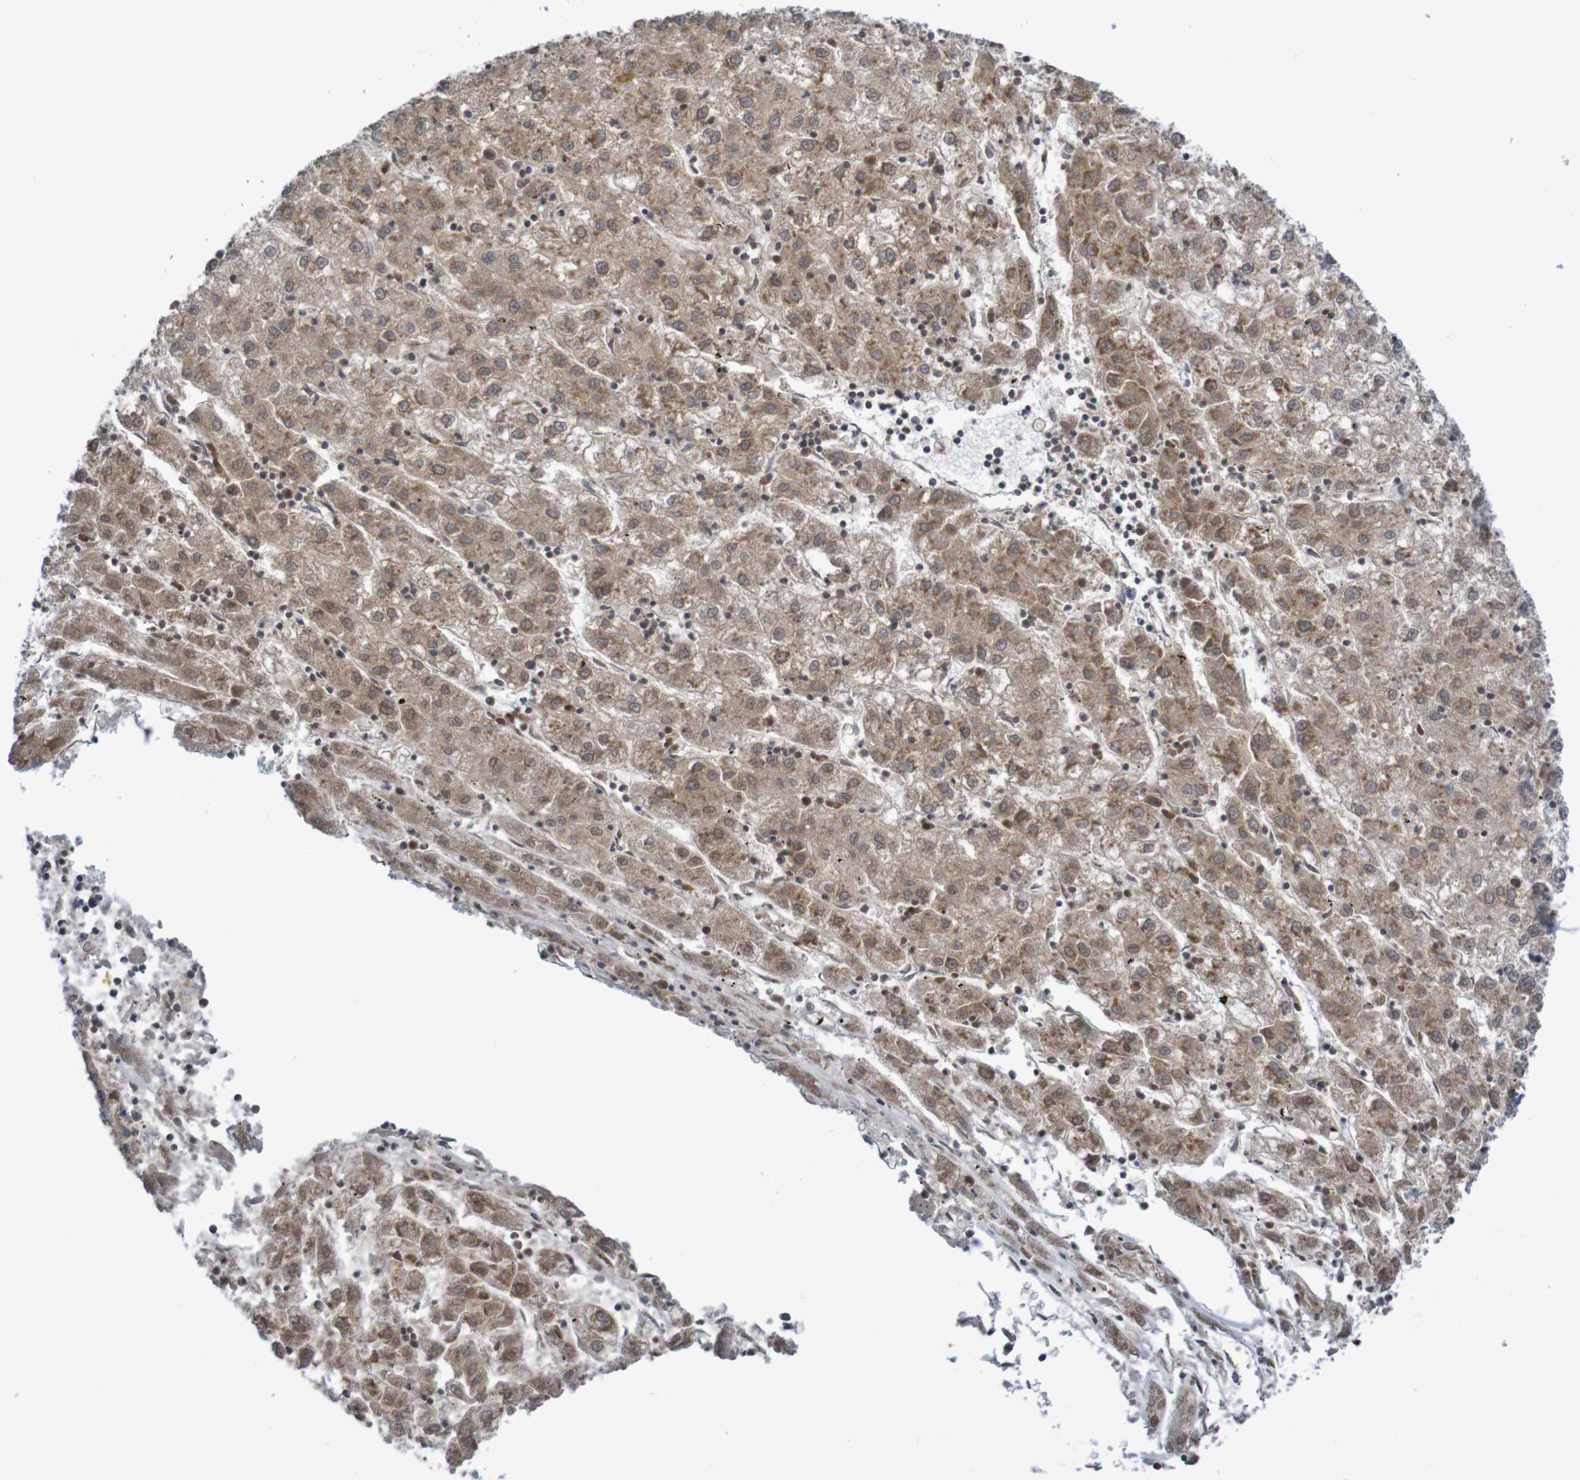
{"staining": {"intensity": "moderate", "quantity": ">75%", "location": "cytoplasmic/membranous"}, "tissue": "liver cancer", "cell_type": "Tumor cells", "image_type": "cancer", "snomed": [{"axis": "morphology", "description": "Carcinoma, Hepatocellular, NOS"}, {"axis": "topography", "description": "Liver"}], "caption": "Protein expression analysis of human hepatocellular carcinoma (liver) reveals moderate cytoplasmic/membranous staining in about >75% of tumor cells. The protein is stained brown, and the nuclei are stained in blue (DAB (3,3'-diaminobenzidine) IHC with brightfield microscopy, high magnification).", "gene": "LRRC47", "patient": {"sex": "male", "age": 72}}